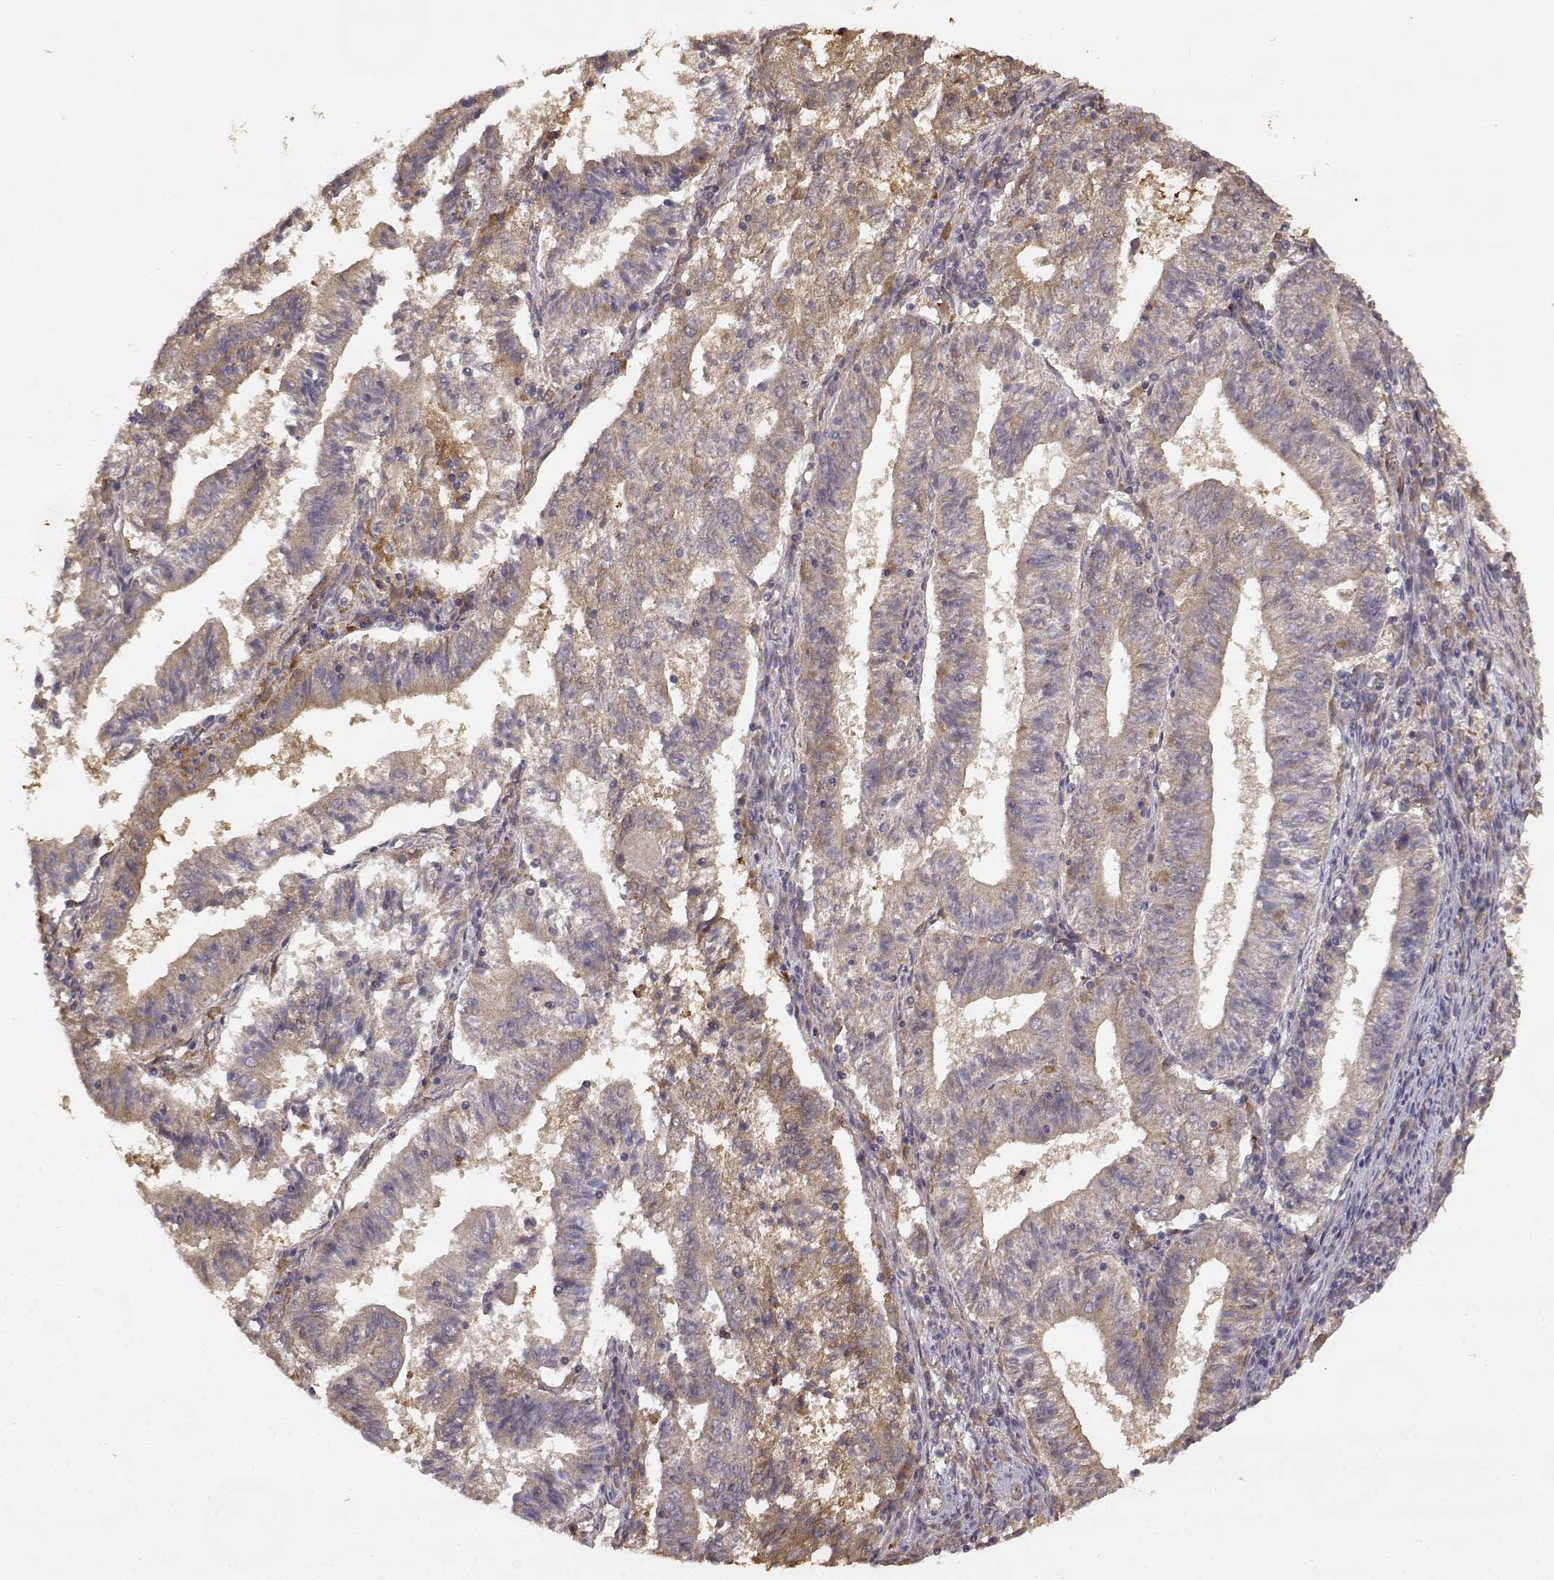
{"staining": {"intensity": "weak", "quantity": ">75%", "location": "cytoplasmic/membranous"}, "tissue": "endometrial cancer", "cell_type": "Tumor cells", "image_type": "cancer", "snomed": [{"axis": "morphology", "description": "Adenocarcinoma, NOS"}, {"axis": "topography", "description": "Endometrium"}], "caption": "The image displays a brown stain indicating the presence of a protein in the cytoplasmic/membranous of tumor cells in endometrial adenocarcinoma.", "gene": "CRIM1", "patient": {"sex": "female", "age": 82}}